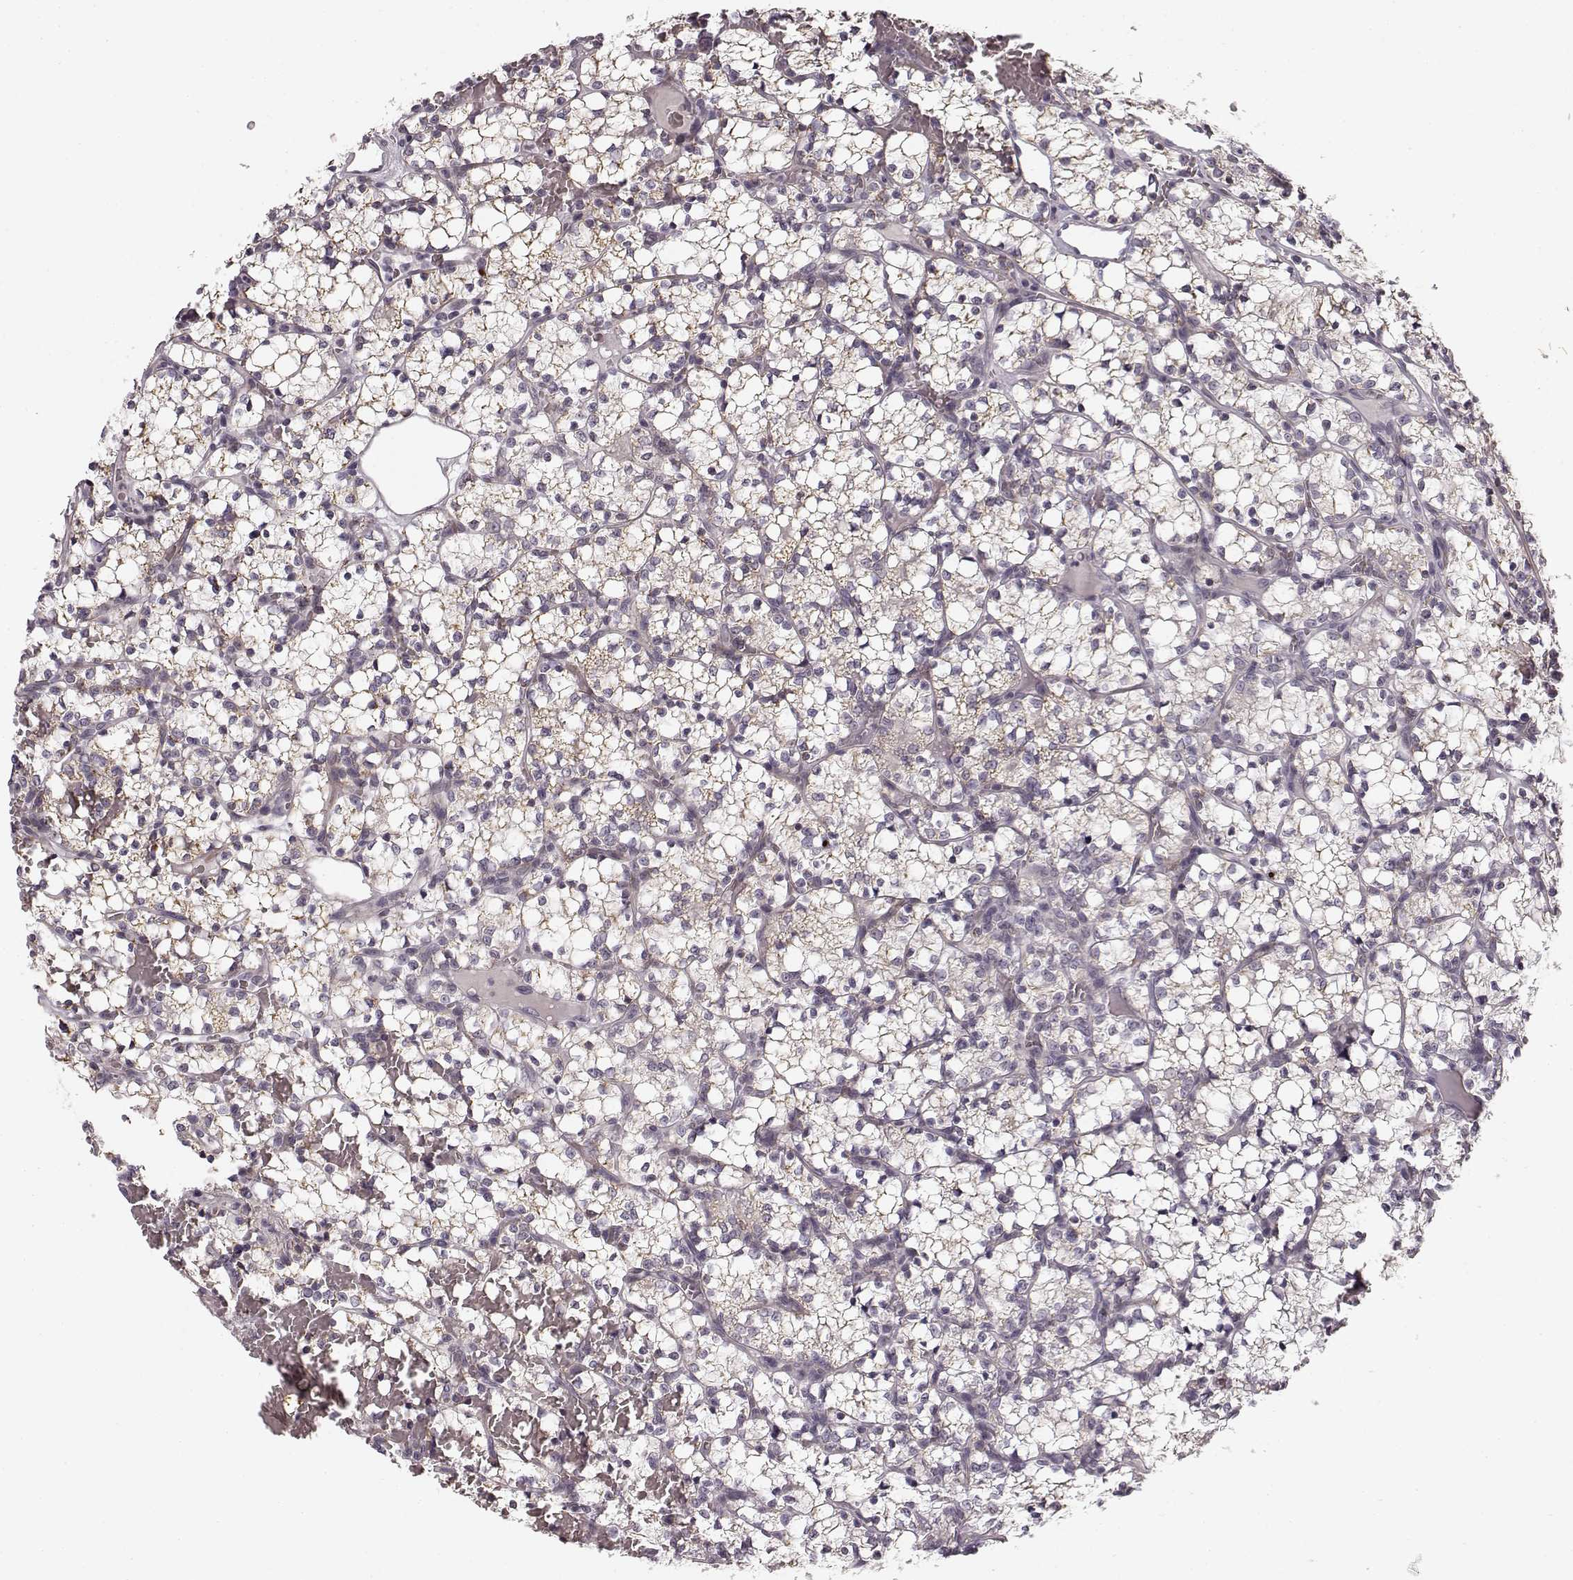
{"staining": {"intensity": "weak", "quantity": ">75%", "location": "cytoplasmic/membranous"}, "tissue": "renal cancer", "cell_type": "Tumor cells", "image_type": "cancer", "snomed": [{"axis": "morphology", "description": "Adenocarcinoma, NOS"}, {"axis": "topography", "description": "Kidney"}], "caption": "IHC (DAB) staining of adenocarcinoma (renal) displays weak cytoplasmic/membranous protein positivity in approximately >75% of tumor cells.", "gene": "FAM234B", "patient": {"sex": "female", "age": 69}}